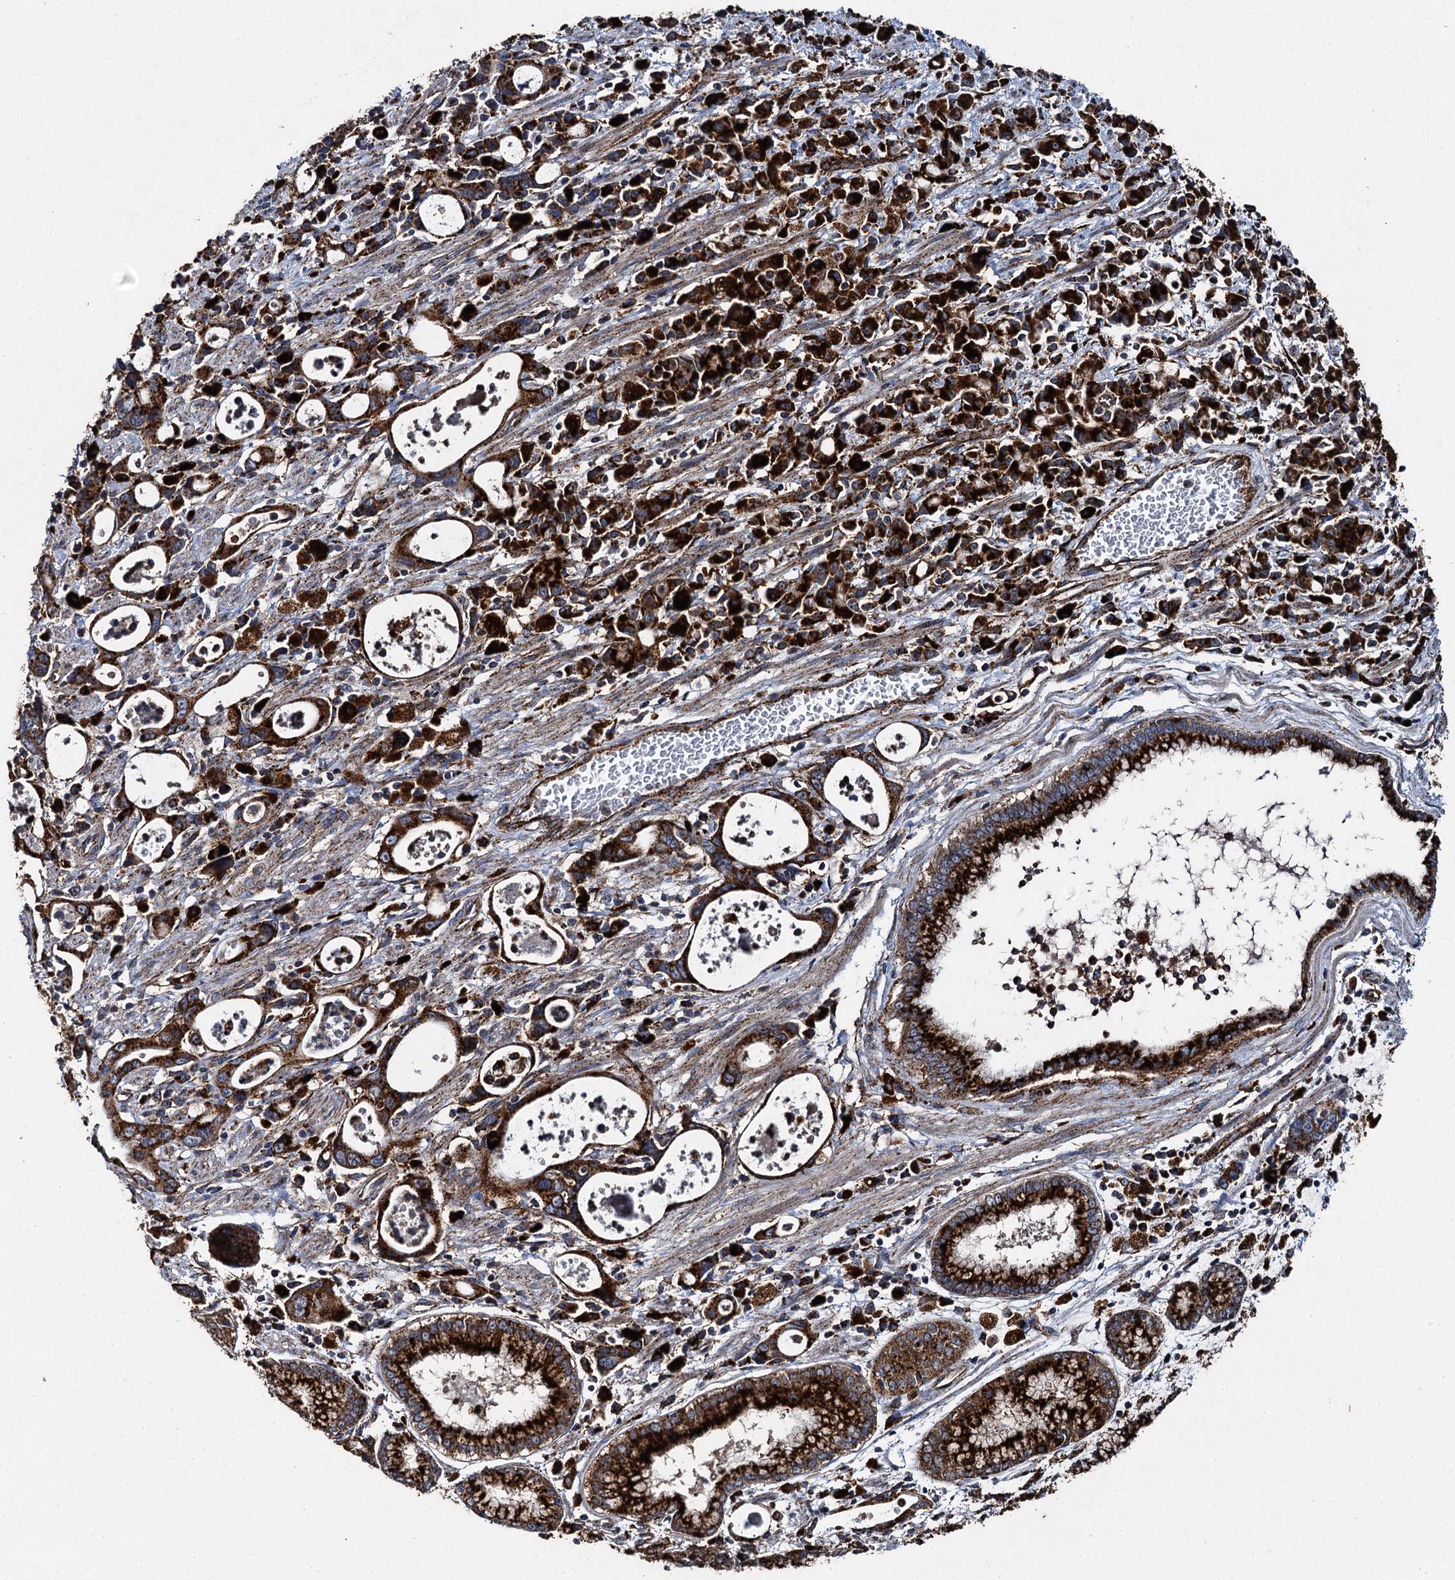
{"staining": {"intensity": "strong", "quantity": ">75%", "location": "cytoplasmic/membranous"}, "tissue": "stomach cancer", "cell_type": "Tumor cells", "image_type": "cancer", "snomed": [{"axis": "morphology", "description": "Adenocarcinoma, NOS"}, {"axis": "topography", "description": "Stomach, lower"}], "caption": "Protein analysis of stomach cancer tissue displays strong cytoplasmic/membranous positivity in about >75% of tumor cells.", "gene": "GBA1", "patient": {"sex": "female", "age": 43}}